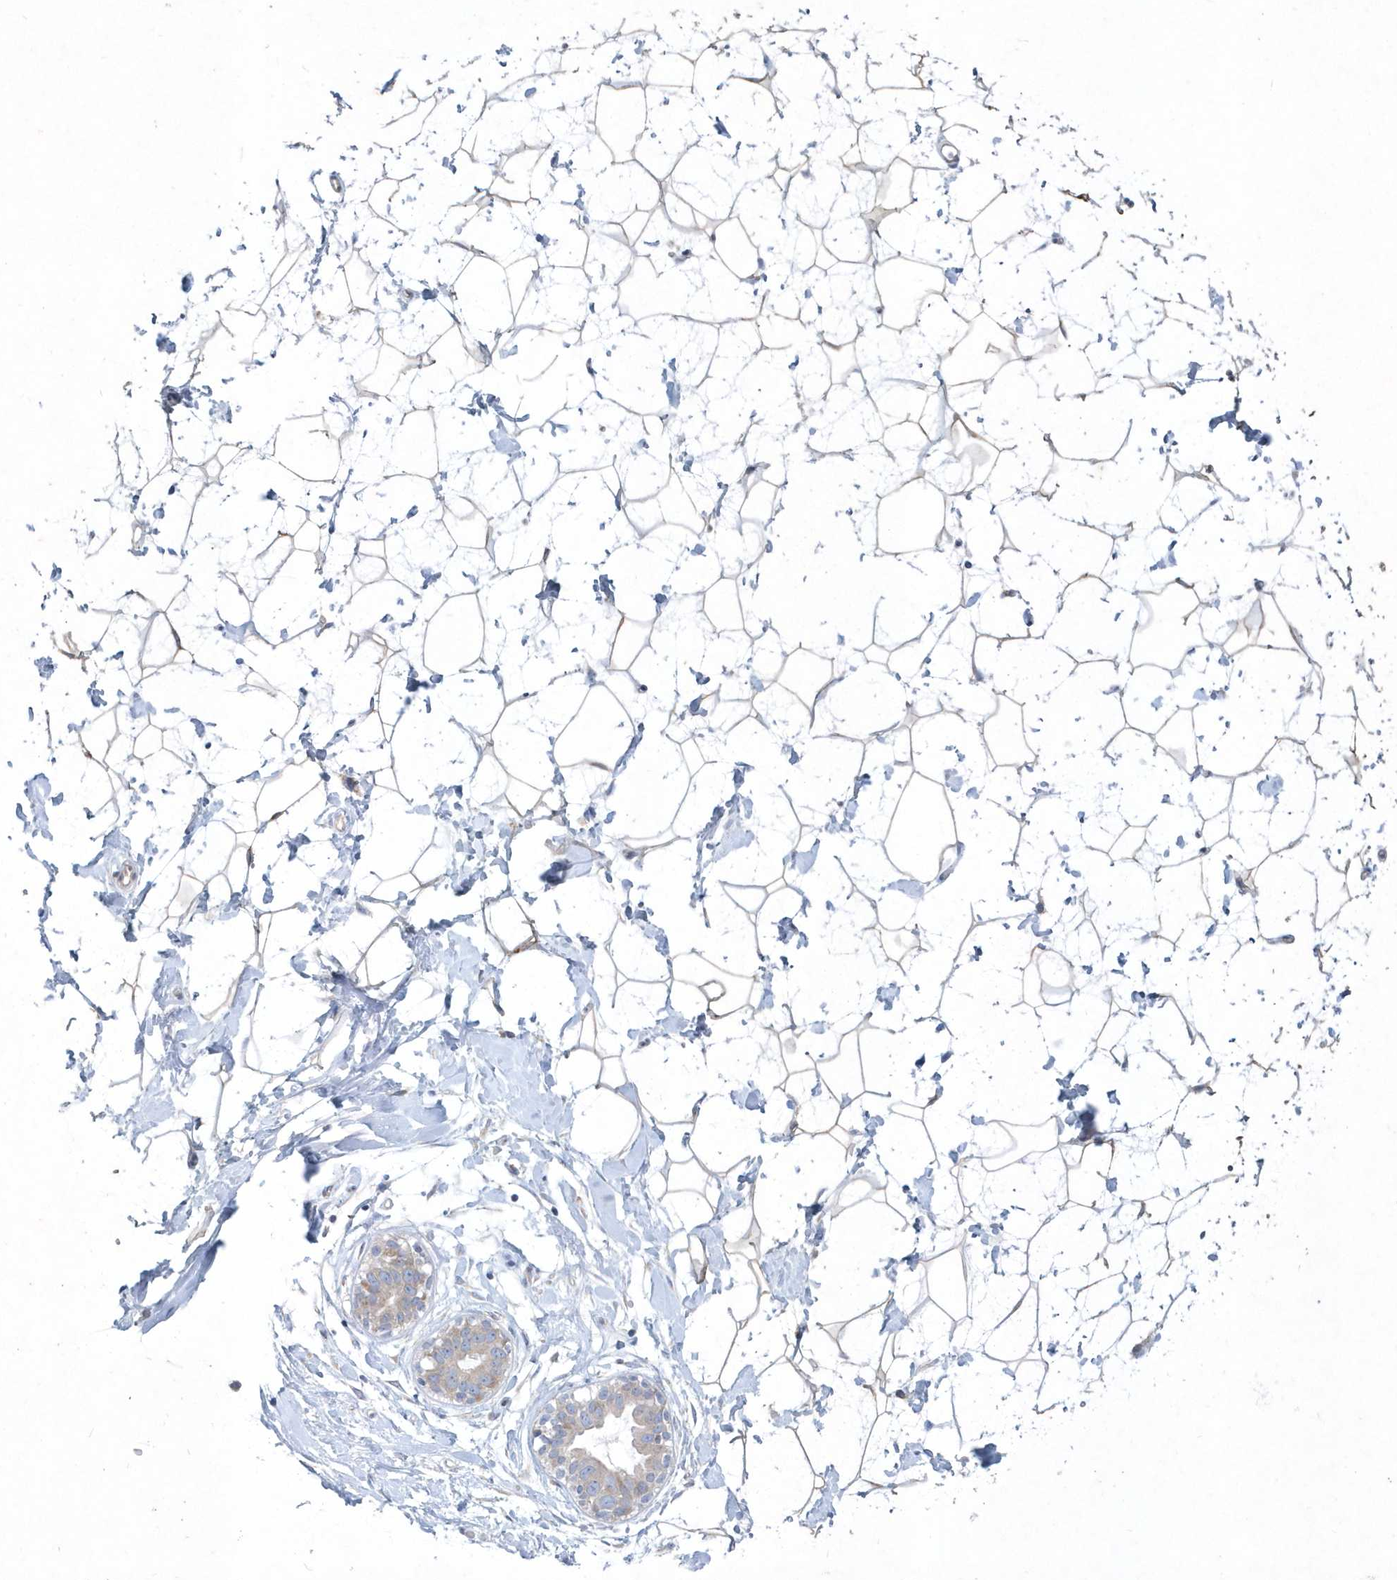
{"staining": {"intensity": "weak", "quantity": ">75%", "location": "cytoplasmic/membranous"}, "tissue": "breast", "cell_type": "Adipocytes", "image_type": "normal", "snomed": [{"axis": "morphology", "description": "Normal tissue, NOS"}, {"axis": "morphology", "description": "Adenoma, NOS"}, {"axis": "topography", "description": "Breast"}], "caption": "Human breast stained for a protein (brown) exhibits weak cytoplasmic/membranous positive expression in approximately >75% of adipocytes.", "gene": "DGAT1", "patient": {"sex": "female", "age": 23}}